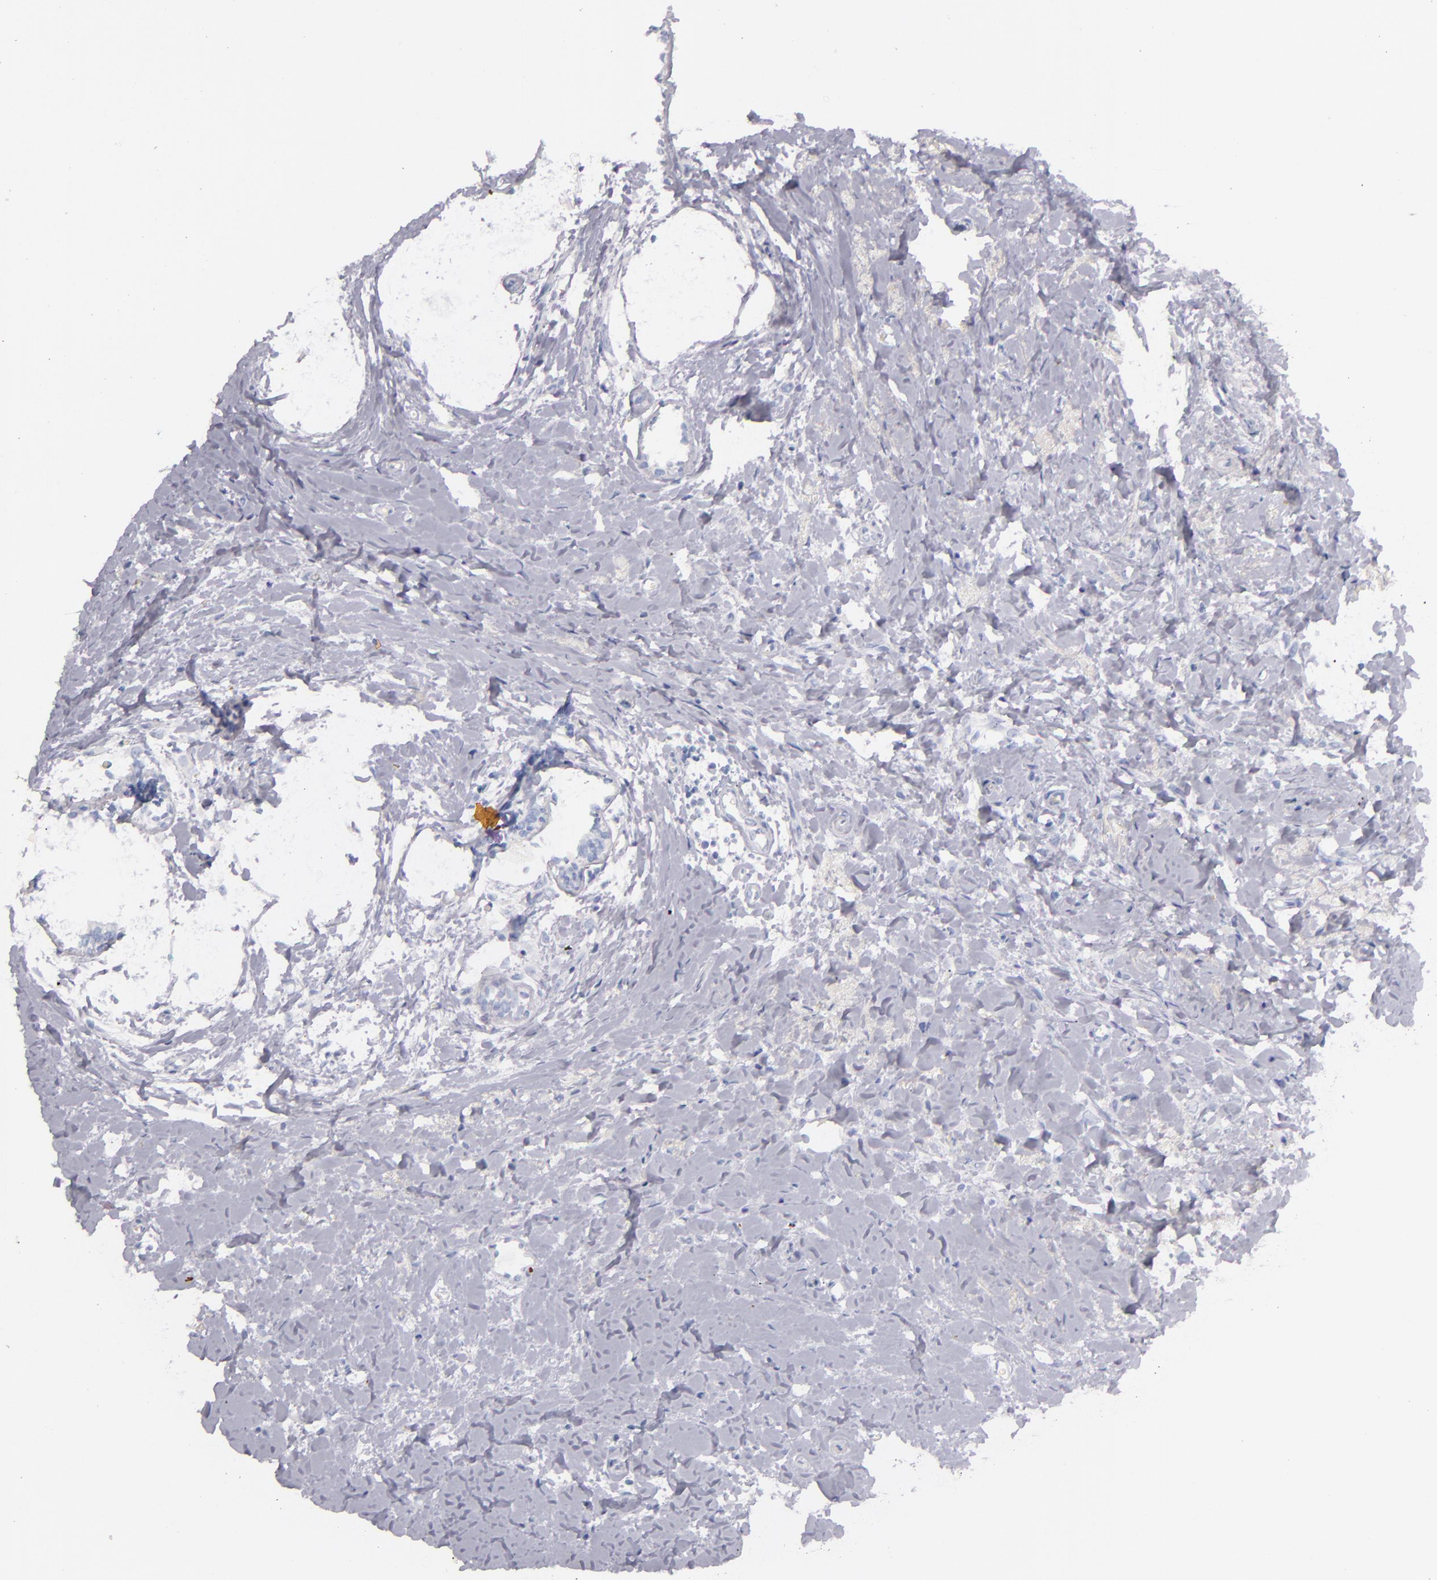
{"staining": {"intensity": "negative", "quantity": "none", "location": "none"}, "tissue": "breast cancer", "cell_type": "Tumor cells", "image_type": "cancer", "snomed": [{"axis": "morphology", "description": "Lobular carcinoma"}, {"axis": "topography", "description": "Breast"}], "caption": "Immunohistochemistry histopathology image of human breast cancer (lobular carcinoma) stained for a protein (brown), which displays no positivity in tumor cells.", "gene": "TPSD1", "patient": {"sex": "female", "age": 57}}